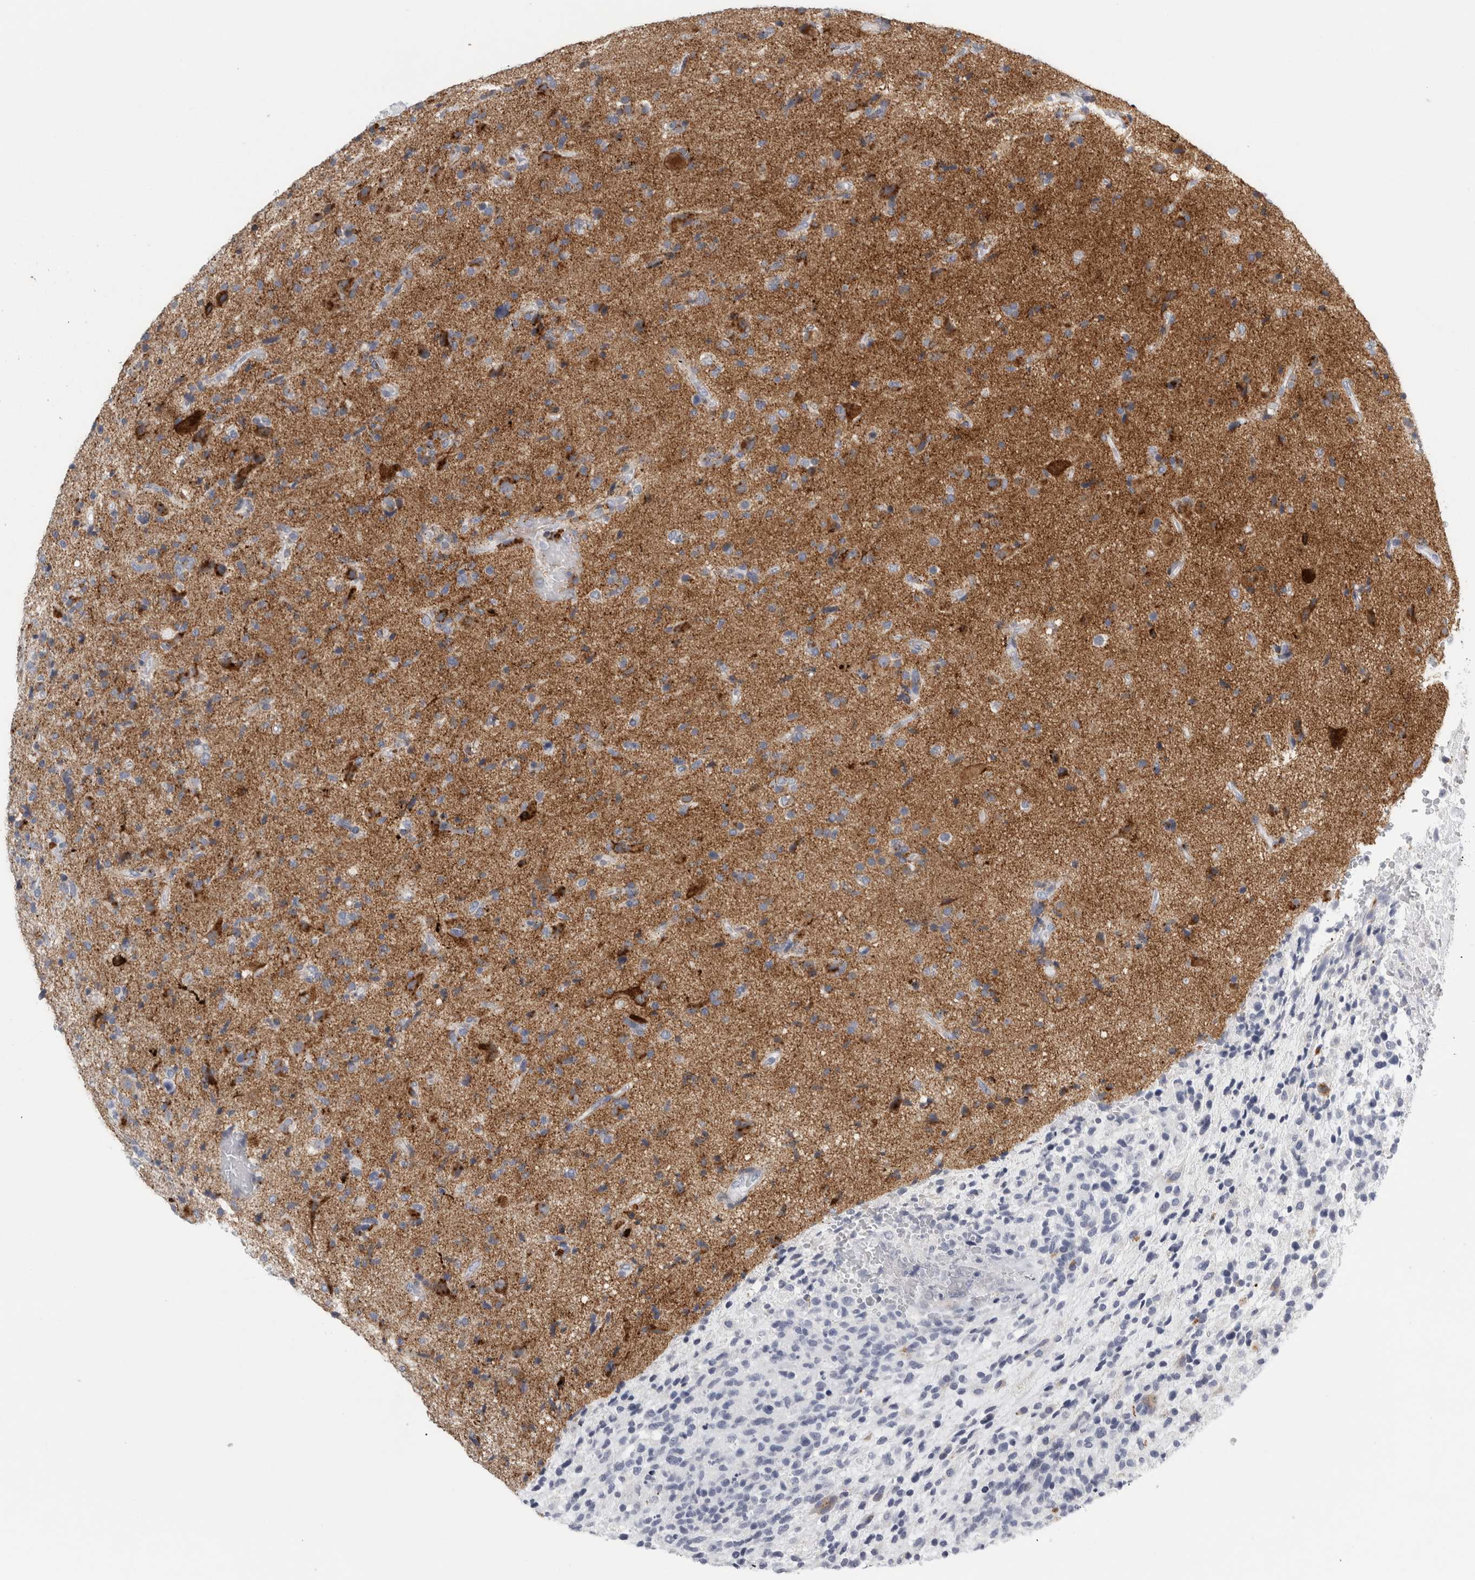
{"staining": {"intensity": "strong", "quantity": "<25%", "location": "cytoplasmic/membranous"}, "tissue": "glioma", "cell_type": "Tumor cells", "image_type": "cancer", "snomed": [{"axis": "morphology", "description": "Glioma, malignant, High grade"}, {"axis": "topography", "description": "Brain"}], "caption": "There is medium levels of strong cytoplasmic/membranous positivity in tumor cells of malignant glioma (high-grade), as demonstrated by immunohistochemical staining (brown color).", "gene": "CPE", "patient": {"sex": "male", "age": 72}}